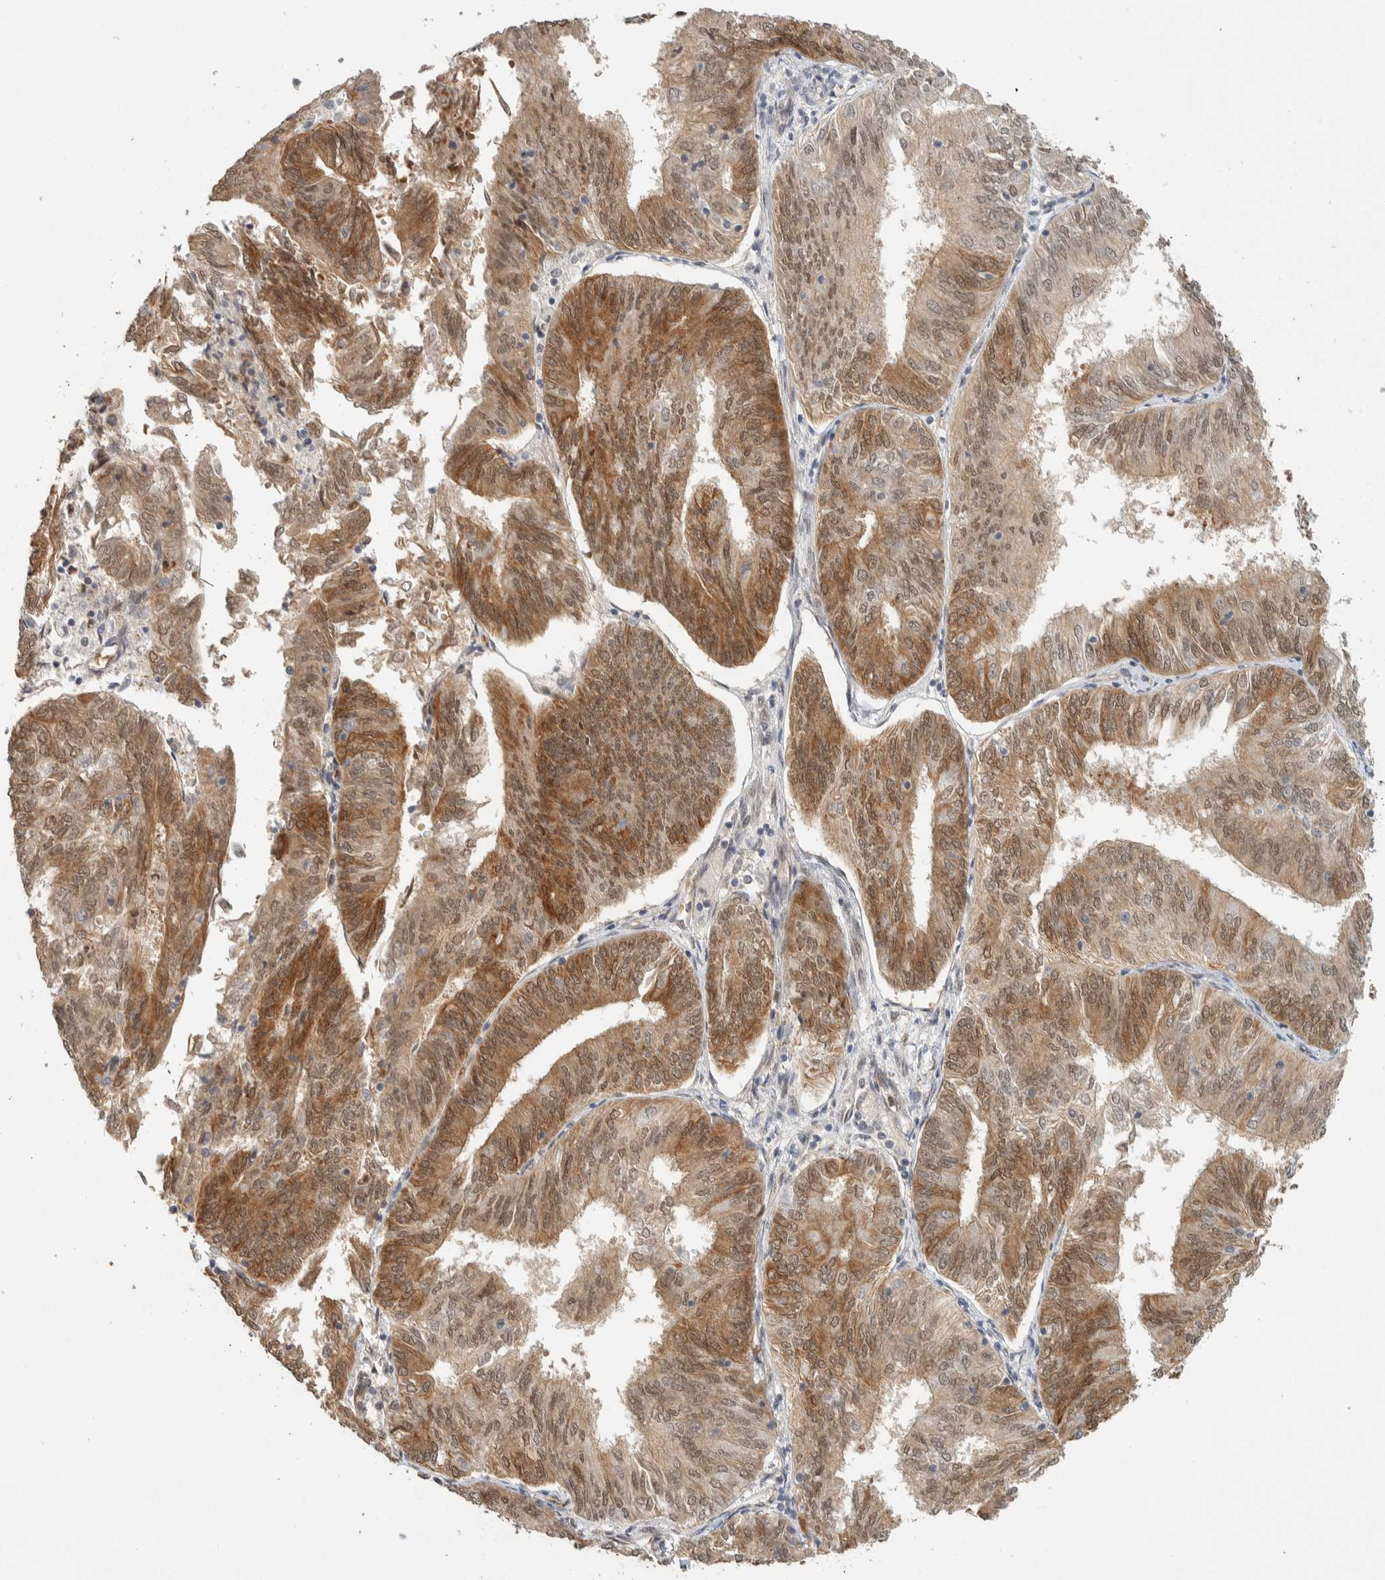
{"staining": {"intensity": "moderate", "quantity": ">75%", "location": "cytoplasmic/membranous,nuclear"}, "tissue": "endometrial cancer", "cell_type": "Tumor cells", "image_type": "cancer", "snomed": [{"axis": "morphology", "description": "Adenocarcinoma, NOS"}, {"axis": "topography", "description": "Endometrium"}], "caption": "This is an image of IHC staining of endometrial cancer (adenocarcinoma), which shows moderate staining in the cytoplasmic/membranous and nuclear of tumor cells.", "gene": "ZBTB2", "patient": {"sex": "female", "age": 58}}